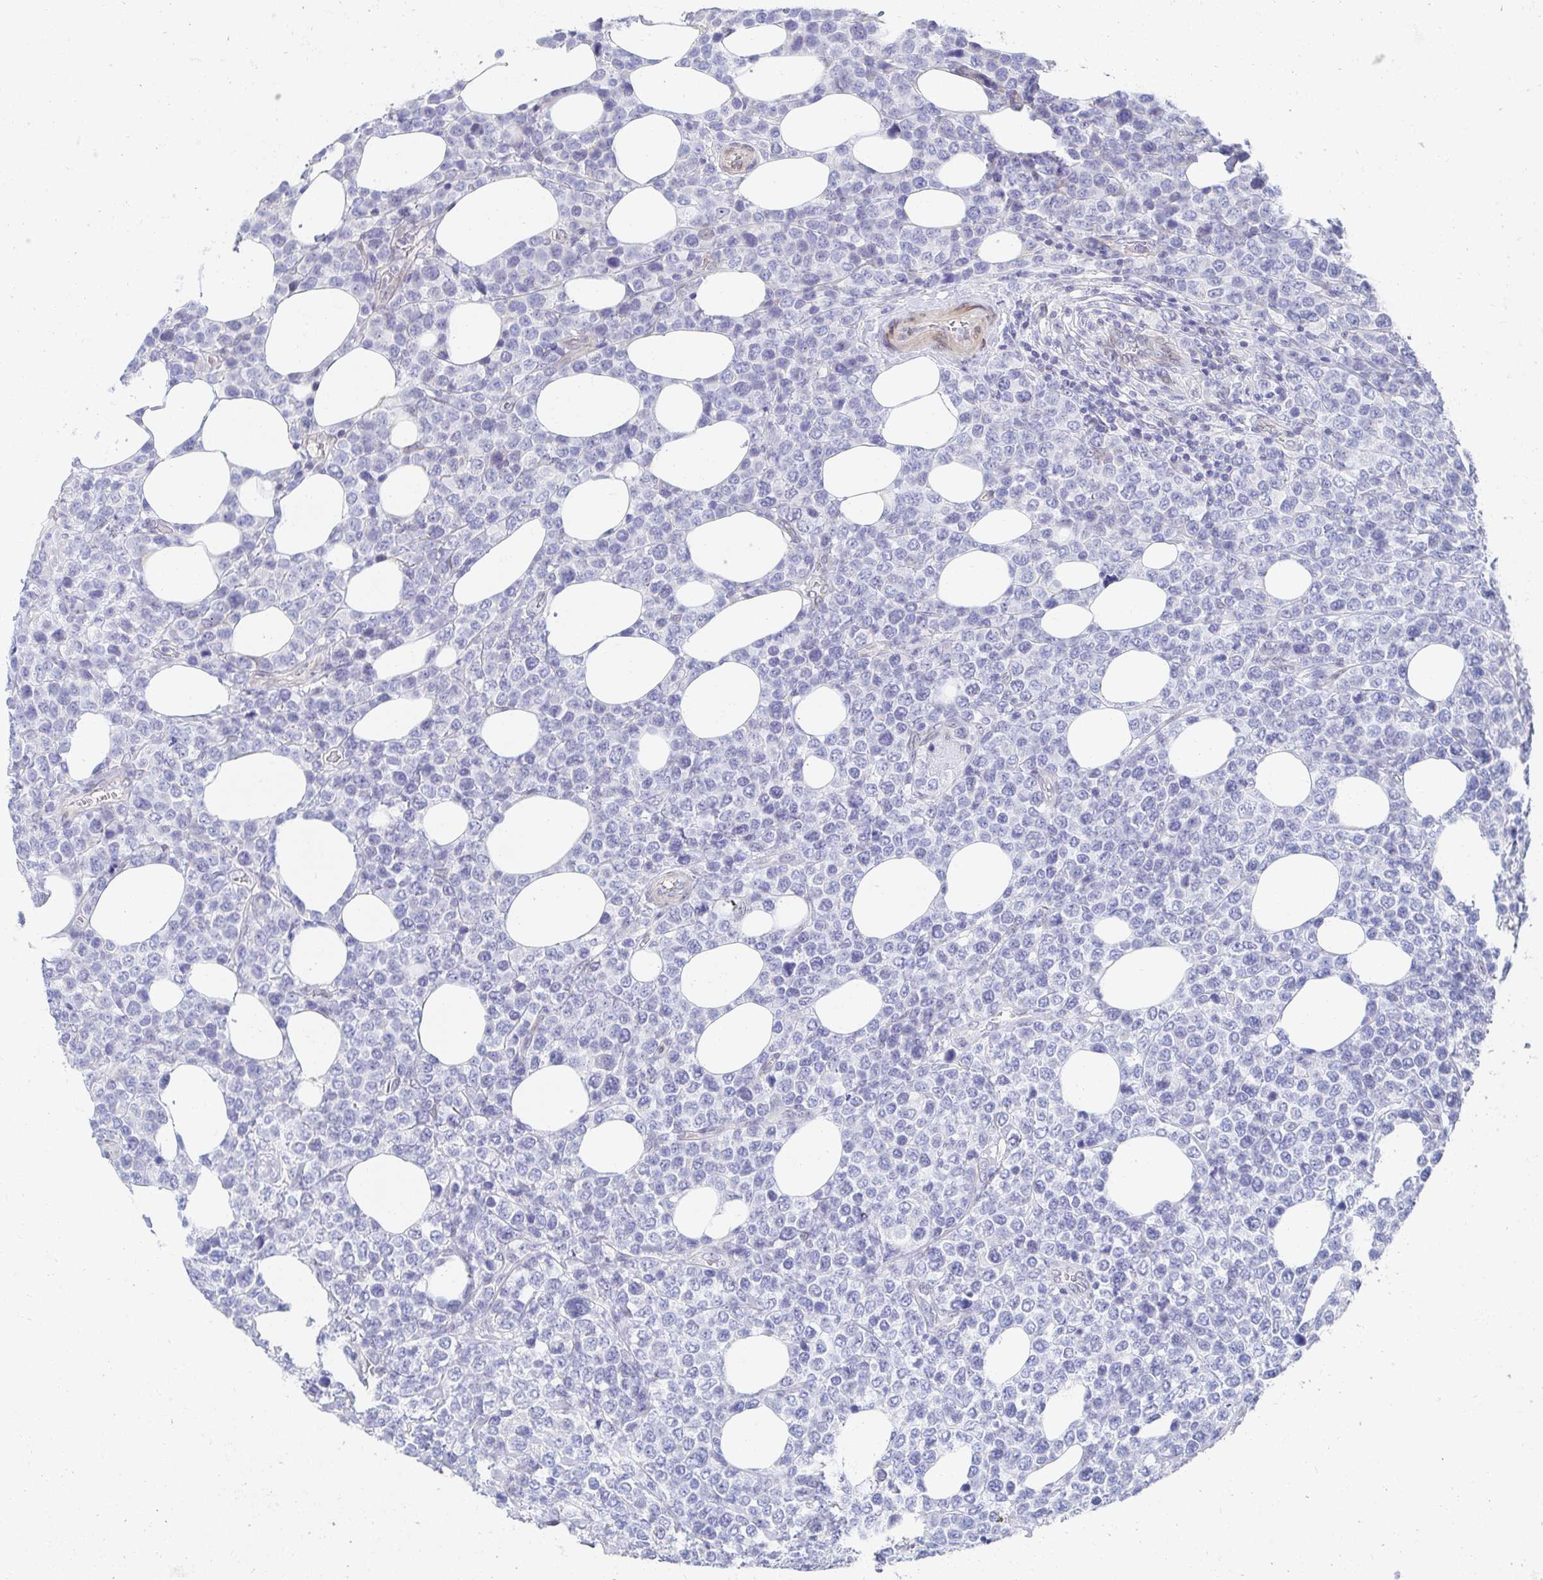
{"staining": {"intensity": "negative", "quantity": "none", "location": "none"}, "tissue": "lymphoma", "cell_type": "Tumor cells", "image_type": "cancer", "snomed": [{"axis": "morphology", "description": "Malignant lymphoma, non-Hodgkin's type, High grade"}, {"axis": "topography", "description": "Soft tissue"}], "caption": "Immunohistochemistry (IHC) of lymphoma demonstrates no expression in tumor cells. (DAB (3,3'-diaminobenzidine) immunohistochemistry (IHC) with hematoxylin counter stain).", "gene": "AKAP14", "patient": {"sex": "female", "age": 56}}